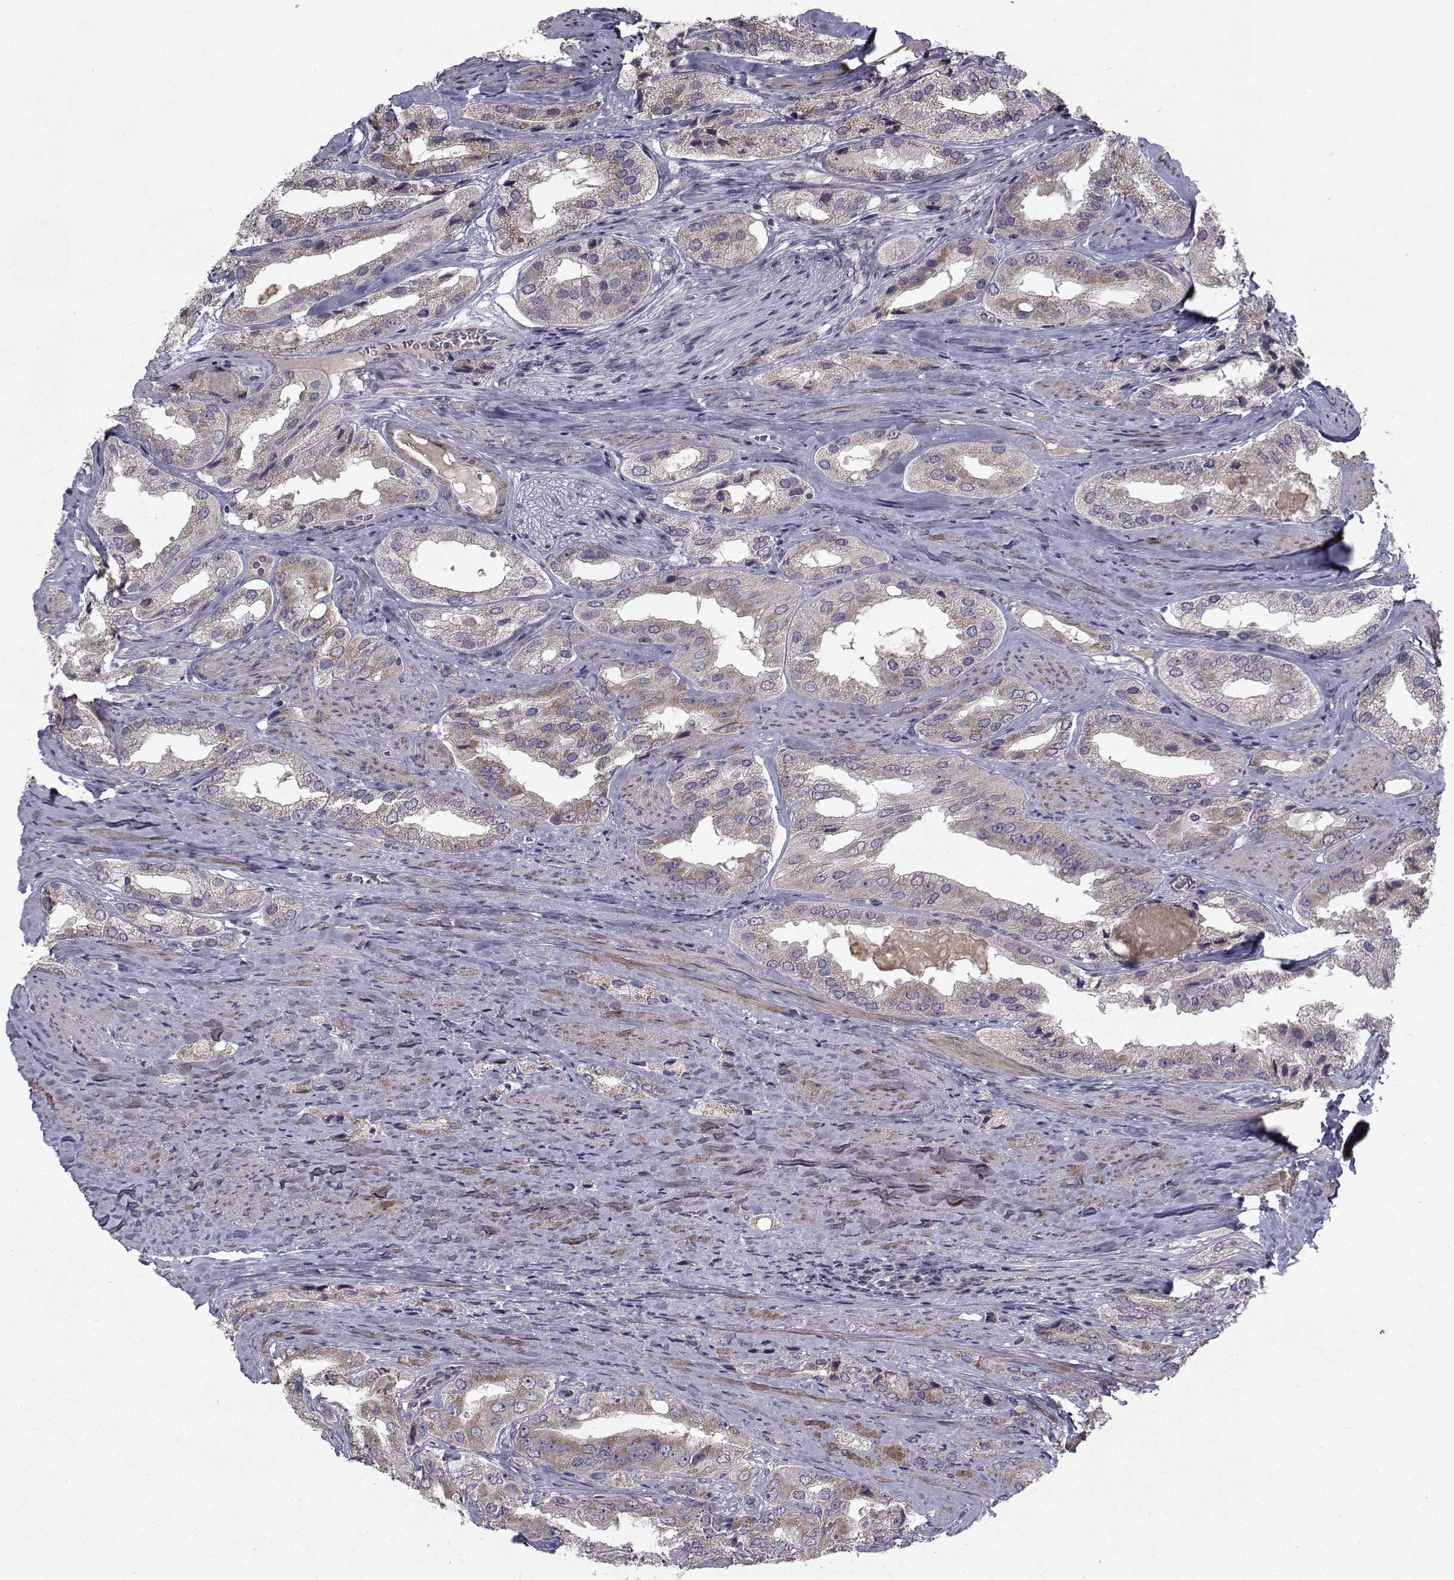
{"staining": {"intensity": "moderate", "quantity": "<25%", "location": "cytoplasmic/membranous"}, "tissue": "prostate cancer", "cell_type": "Tumor cells", "image_type": "cancer", "snomed": [{"axis": "morphology", "description": "Adenocarcinoma, Low grade"}, {"axis": "topography", "description": "Prostate"}], "caption": "This is an image of immunohistochemistry (IHC) staining of prostate cancer (low-grade adenocarcinoma), which shows moderate positivity in the cytoplasmic/membranous of tumor cells.", "gene": "FDXR", "patient": {"sex": "male", "age": 69}}